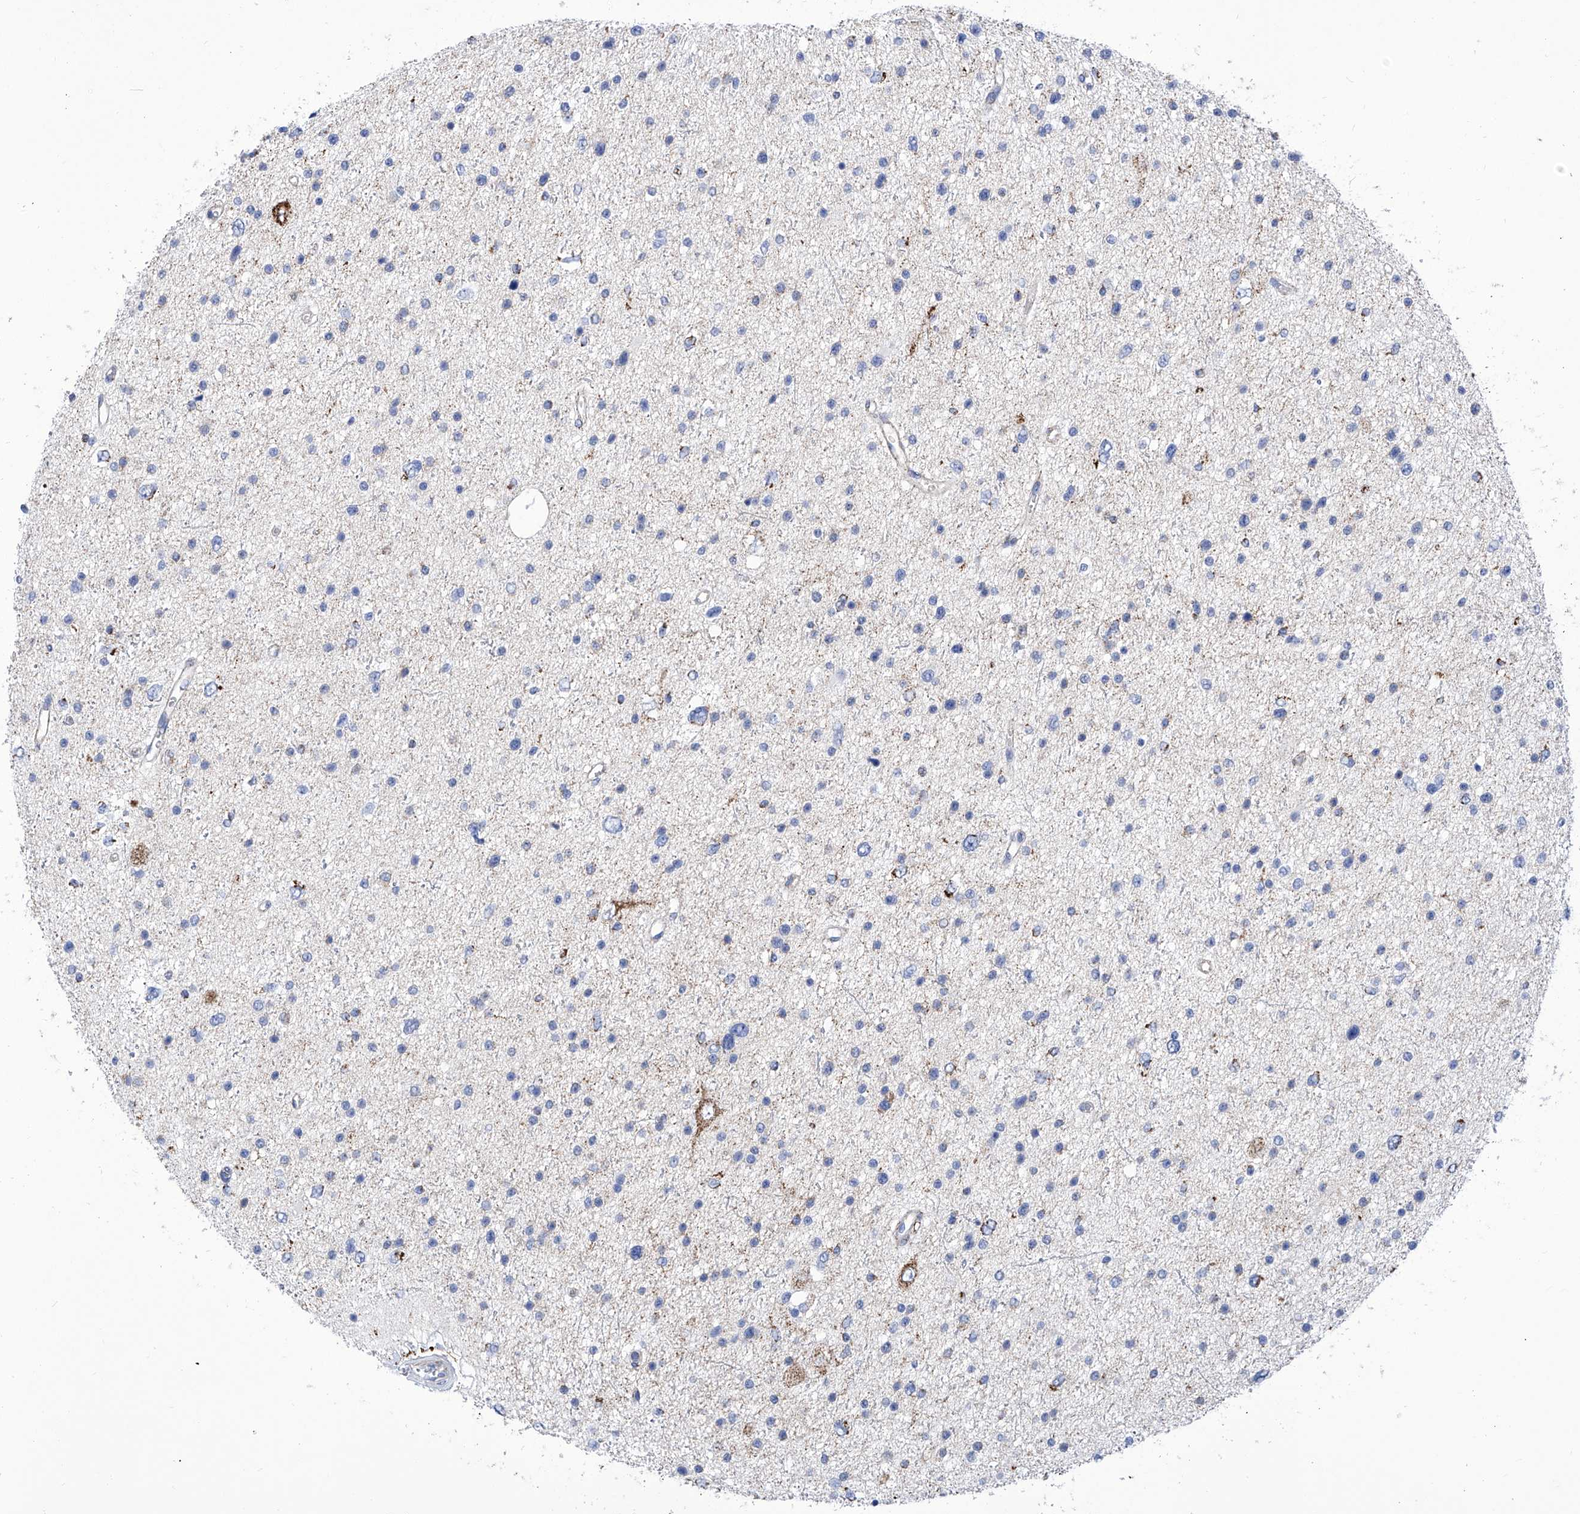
{"staining": {"intensity": "negative", "quantity": "none", "location": "none"}, "tissue": "glioma", "cell_type": "Tumor cells", "image_type": "cancer", "snomed": [{"axis": "morphology", "description": "Glioma, malignant, Low grade"}, {"axis": "topography", "description": "Brain"}], "caption": "A photomicrograph of glioma stained for a protein exhibits no brown staining in tumor cells.", "gene": "SRBD1", "patient": {"sex": "female", "age": 37}}